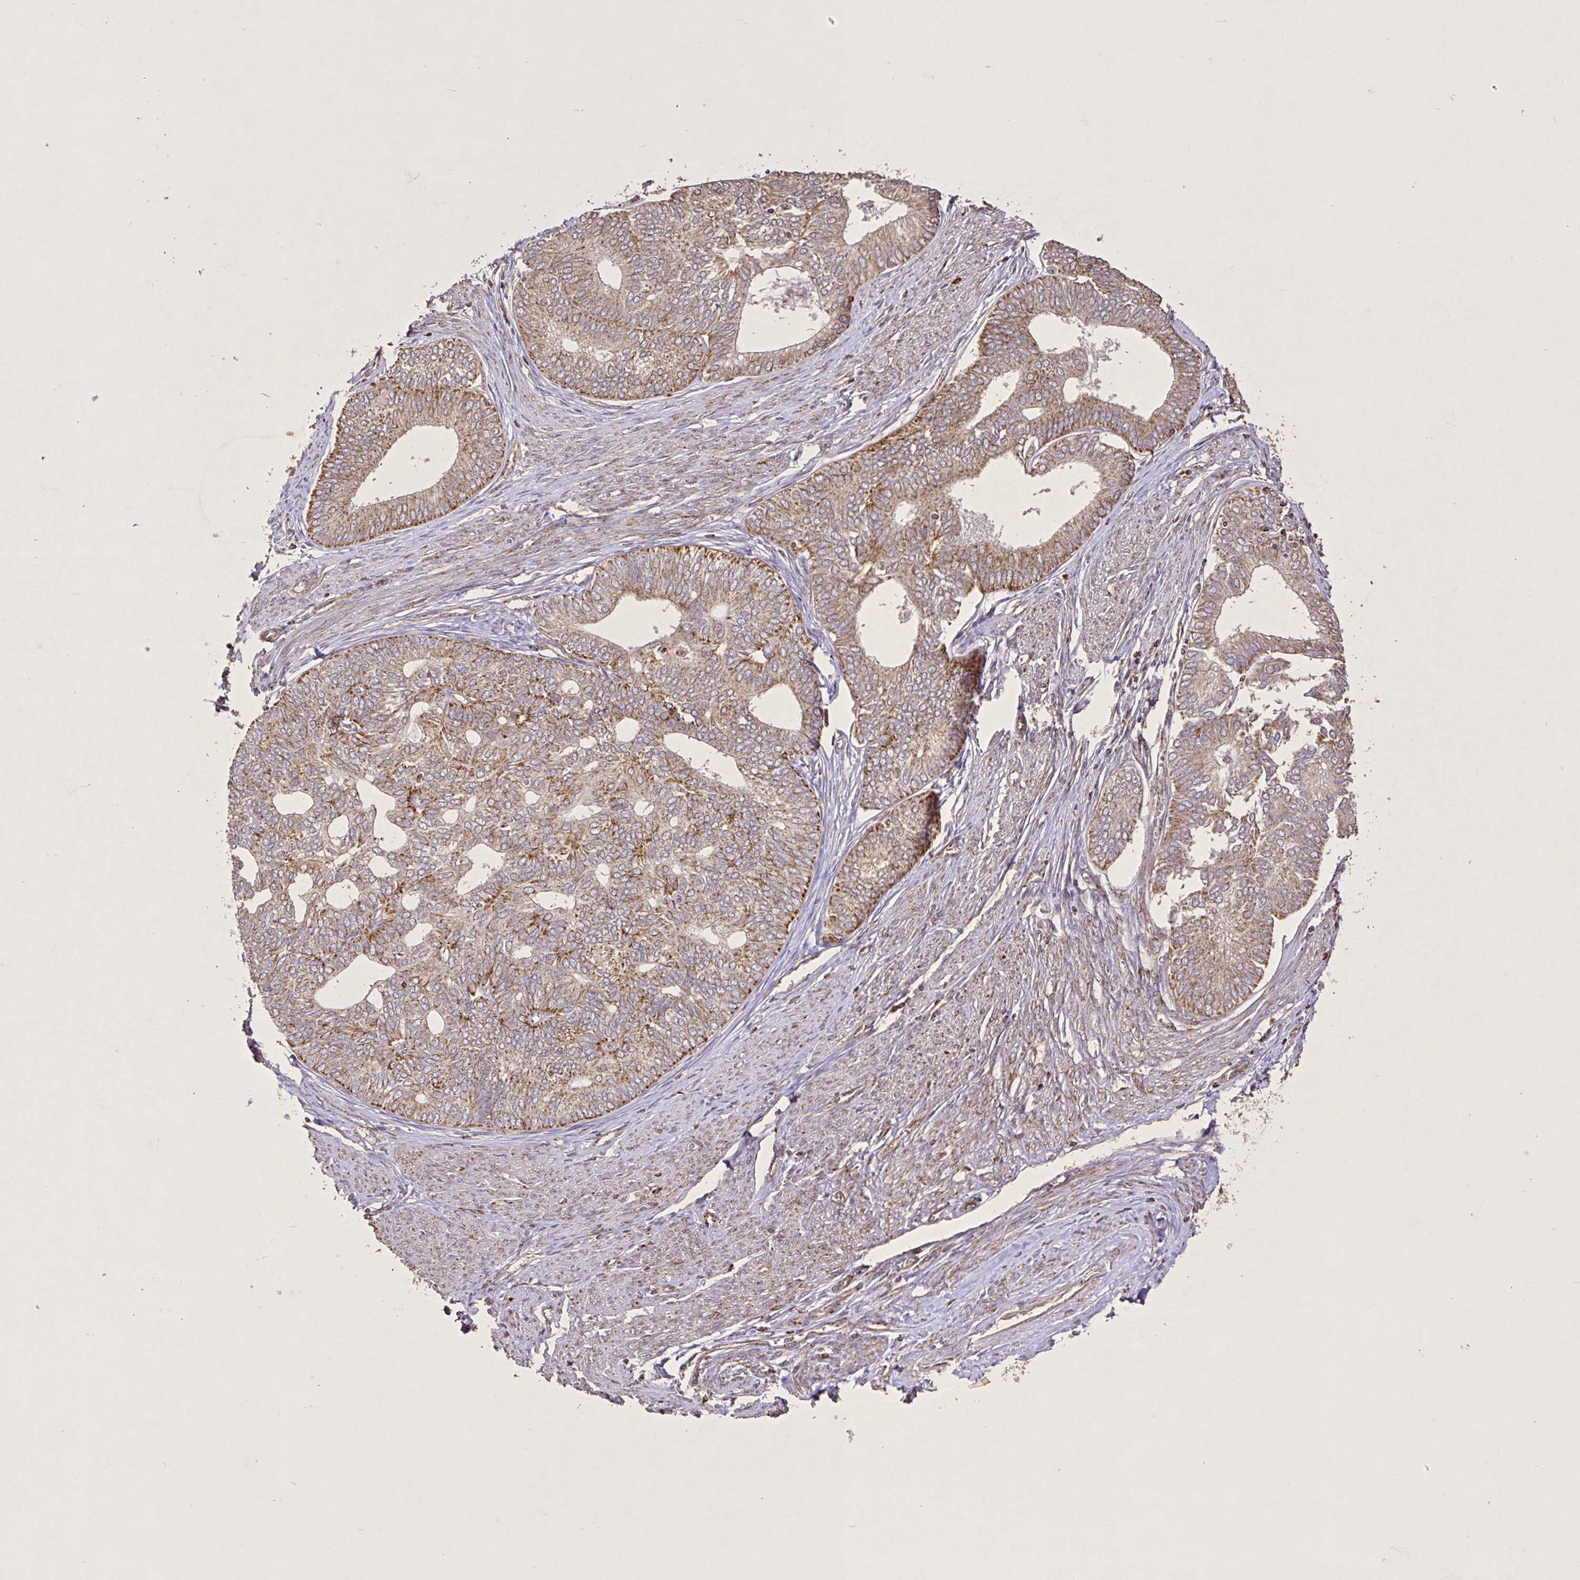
{"staining": {"intensity": "moderate", "quantity": ">75%", "location": "cytoplasmic/membranous"}, "tissue": "endometrial cancer", "cell_type": "Tumor cells", "image_type": "cancer", "snomed": [{"axis": "morphology", "description": "Adenocarcinoma, NOS"}, {"axis": "topography", "description": "Endometrium"}], "caption": "Immunohistochemical staining of human endometrial cancer (adenocarcinoma) exhibits medium levels of moderate cytoplasmic/membranous protein staining in approximately >75% of tumor cells.", "gene": "AGK", "patient": {"sex": "female", "age": 75}}